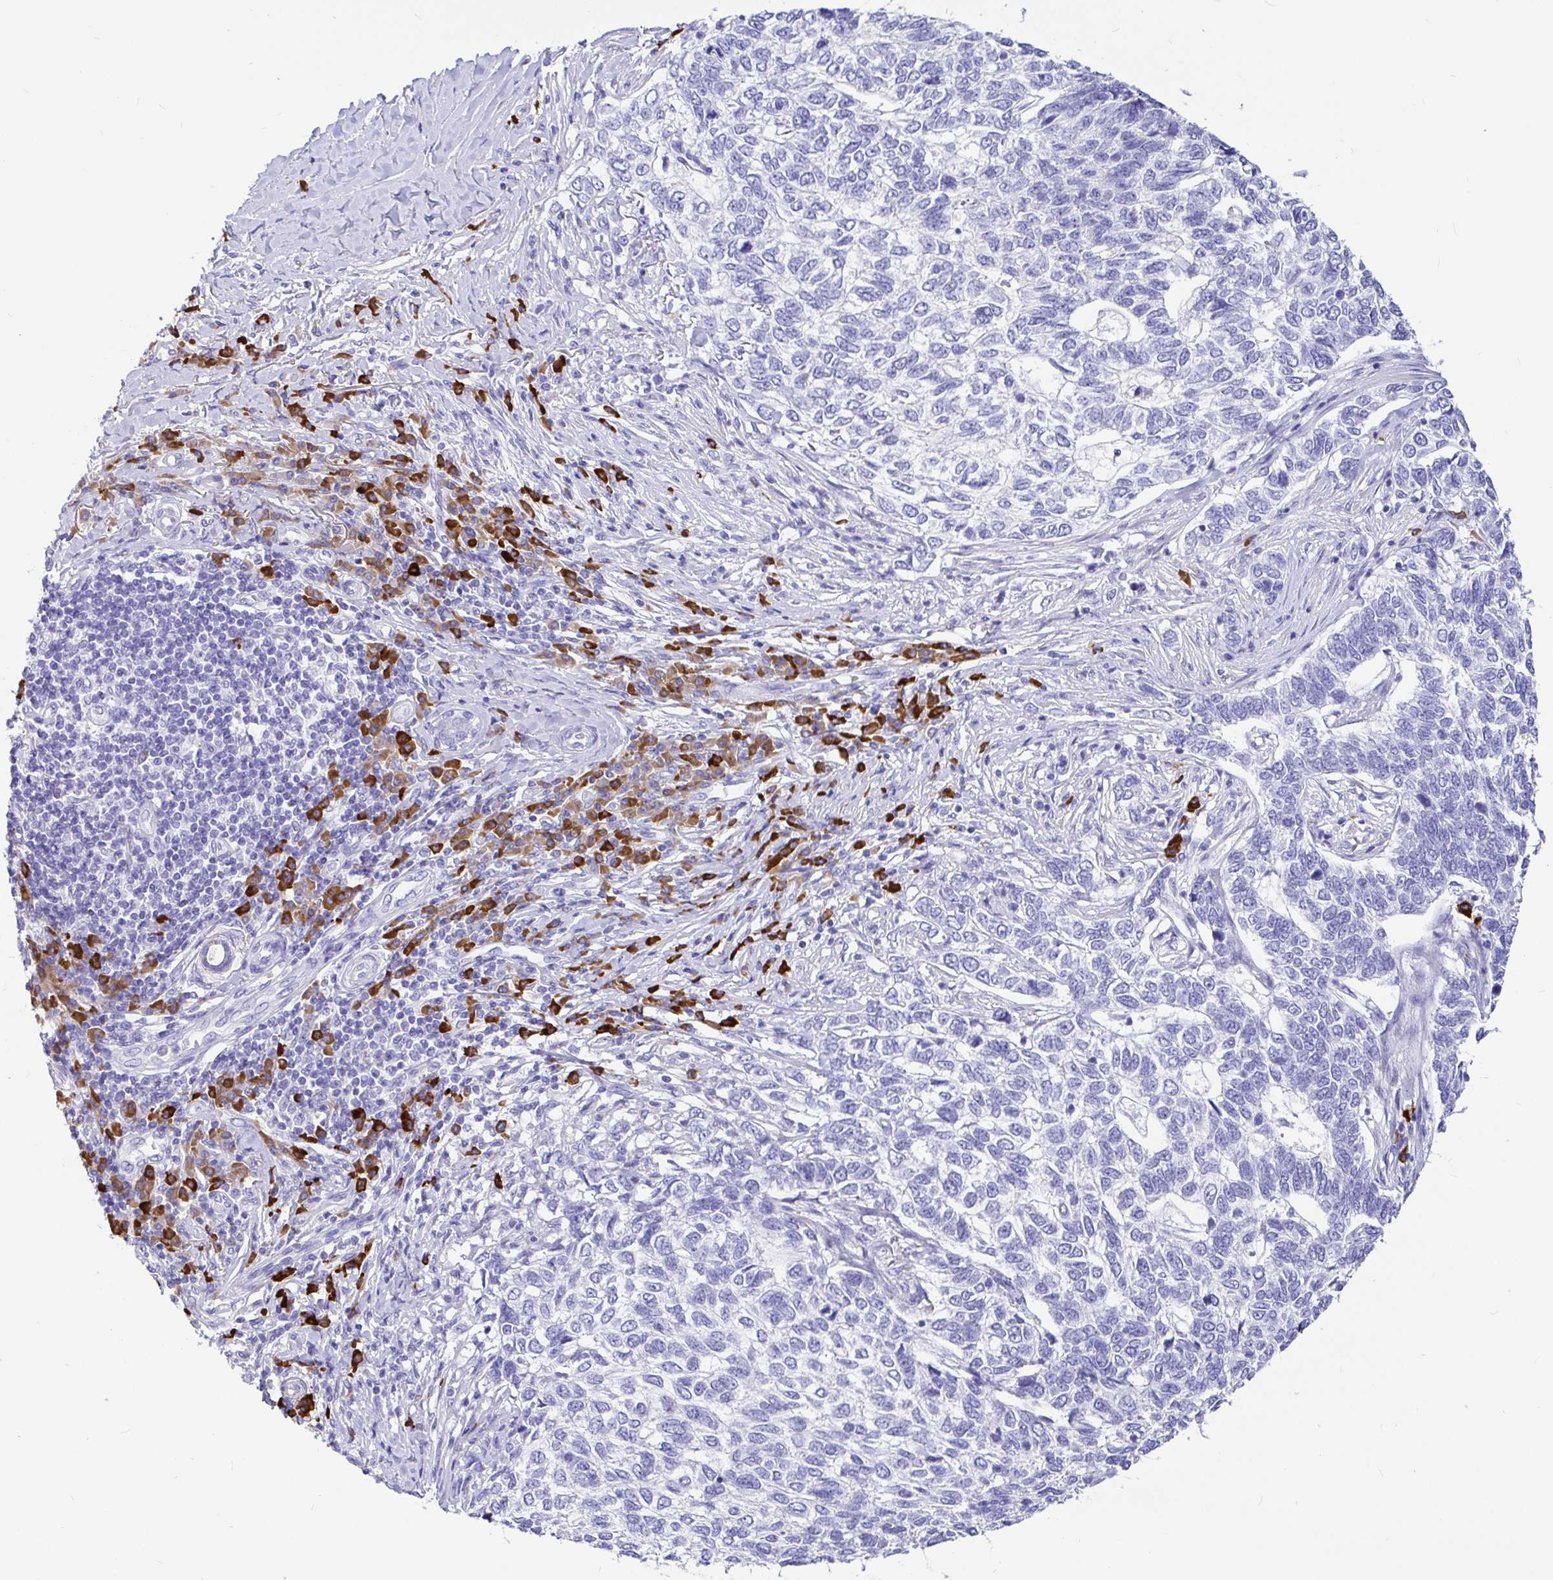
{"staining": {"intensity": "negative", "quantity": "none", "location": "none"}, "tissue": "skin cancer", "cell_type": "Tumor cells", "image_type": "cancer", "snomed": [{"axis": "morphology", "description": "Basal cell carcinoma"}, {"axis": "topography", "description": "Skin"}], "caption": "An immunohistochemistry (IHC) micrograph of skin cancer is shown. There is no staining in tumor cells of skin cancer. The staining was performed using DAB to visualize the protein expression in brown, while the nuclei were stained in blue with hematoxylin (Magnification: 20x).", "gene": "CCDC62", "patient": {"sex": "female", "age": 65}}